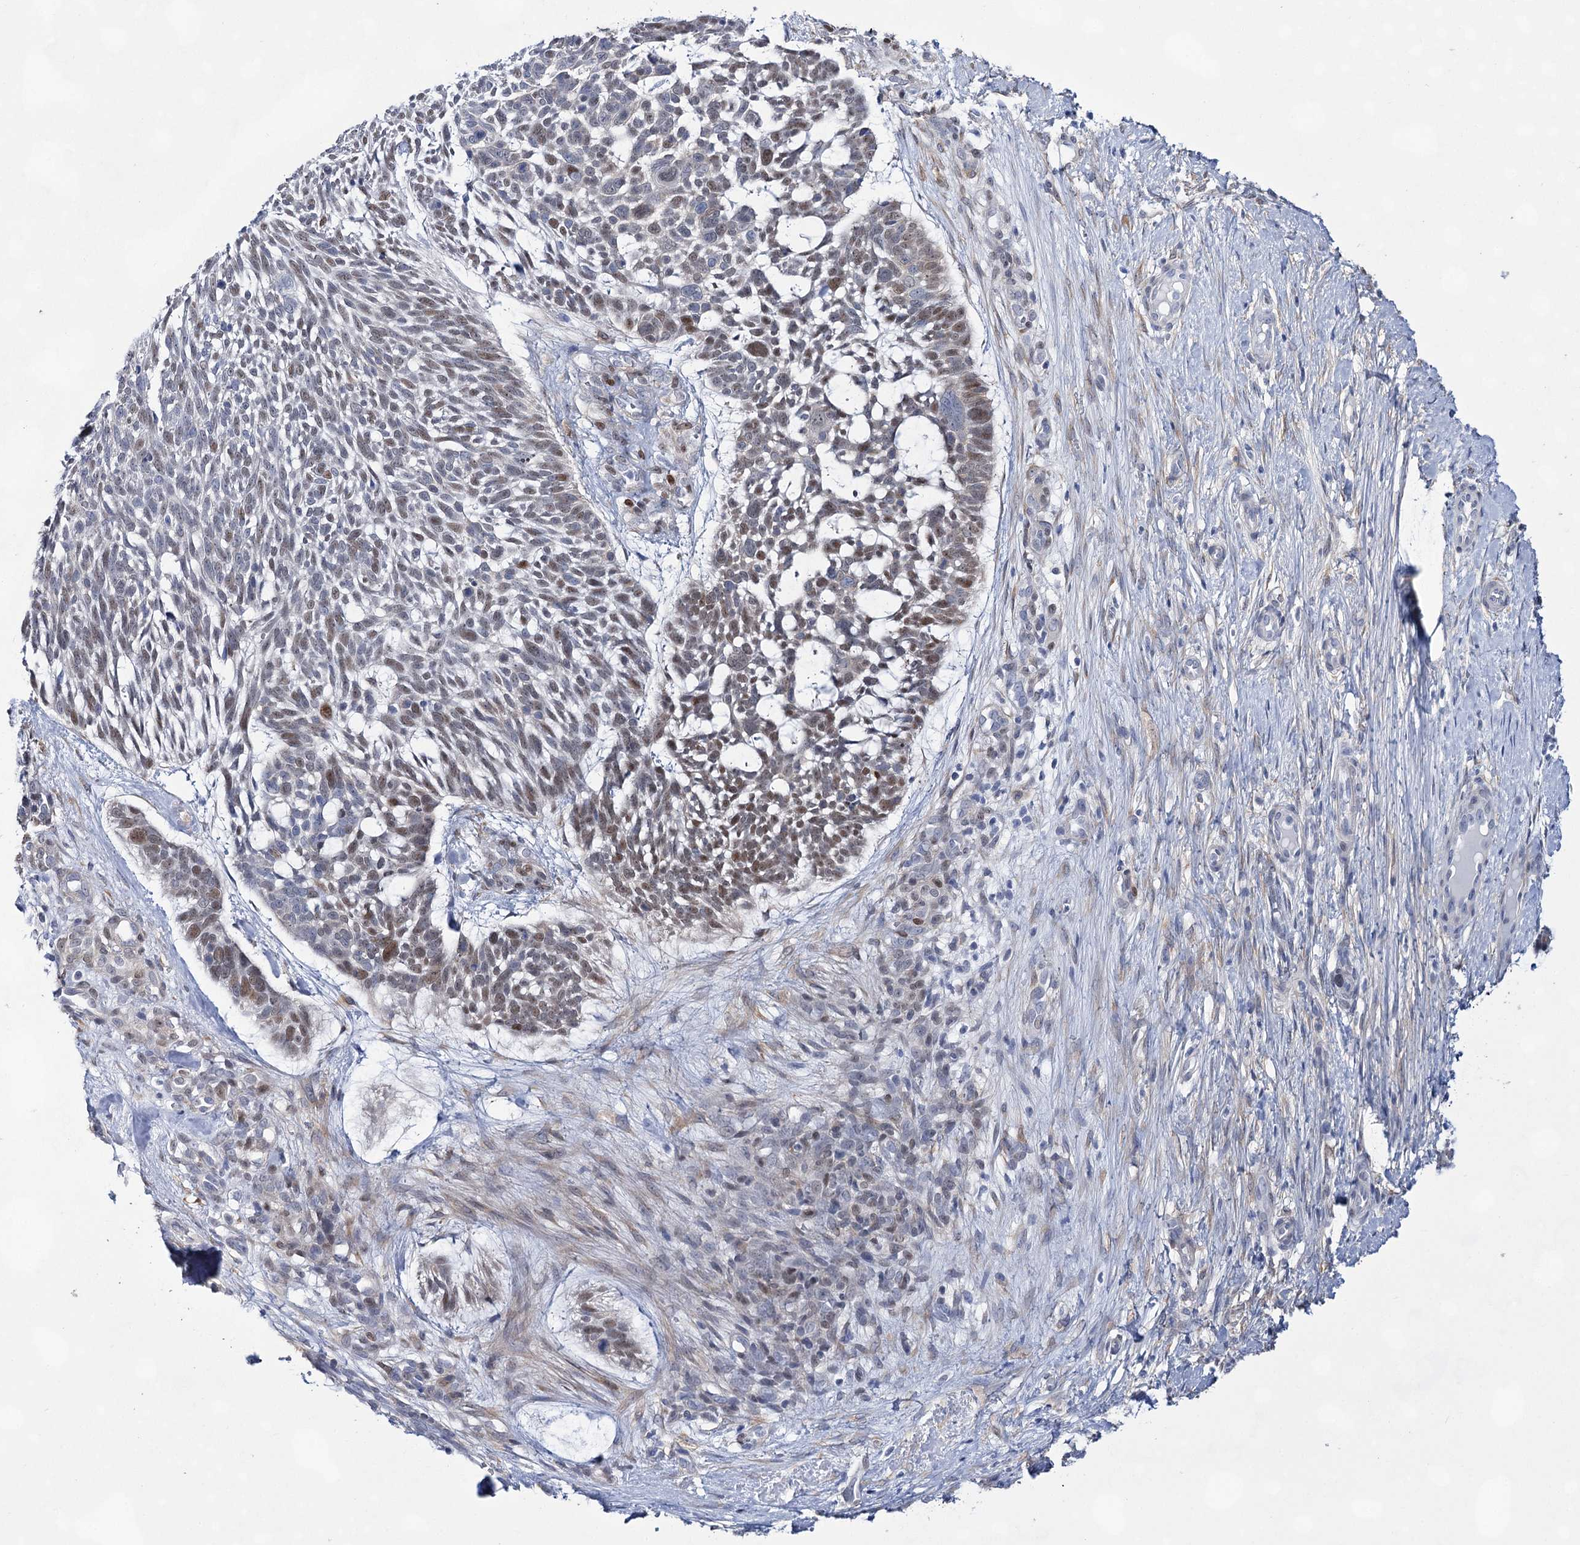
{"staining": {"intensity": "moderate", "quantity": "<25%", "location": "nuclear"}, "tissue": "skin cancer", "cell_type": "Tumor cells", "image_type": "cancer", "snomed": [{"axis": "morphology", "description": "Basal cell carcinoma"}, {"axis": "topography", "description": "Skin"}], "caption": "Immunohistochemical staining of human skin cancer (basal cell carcinoma) demonstrates low levels of moderate nuclear positivity in approximately <25% of tumor cells. The staining was performed using DAB (3,3'-diaminobenzidine), with brown indicating positive protein expression. Nuclei are stained blue with hematoxylin.", "gene": "UGDH", "patient": {"sex": "male", "age": 88}}